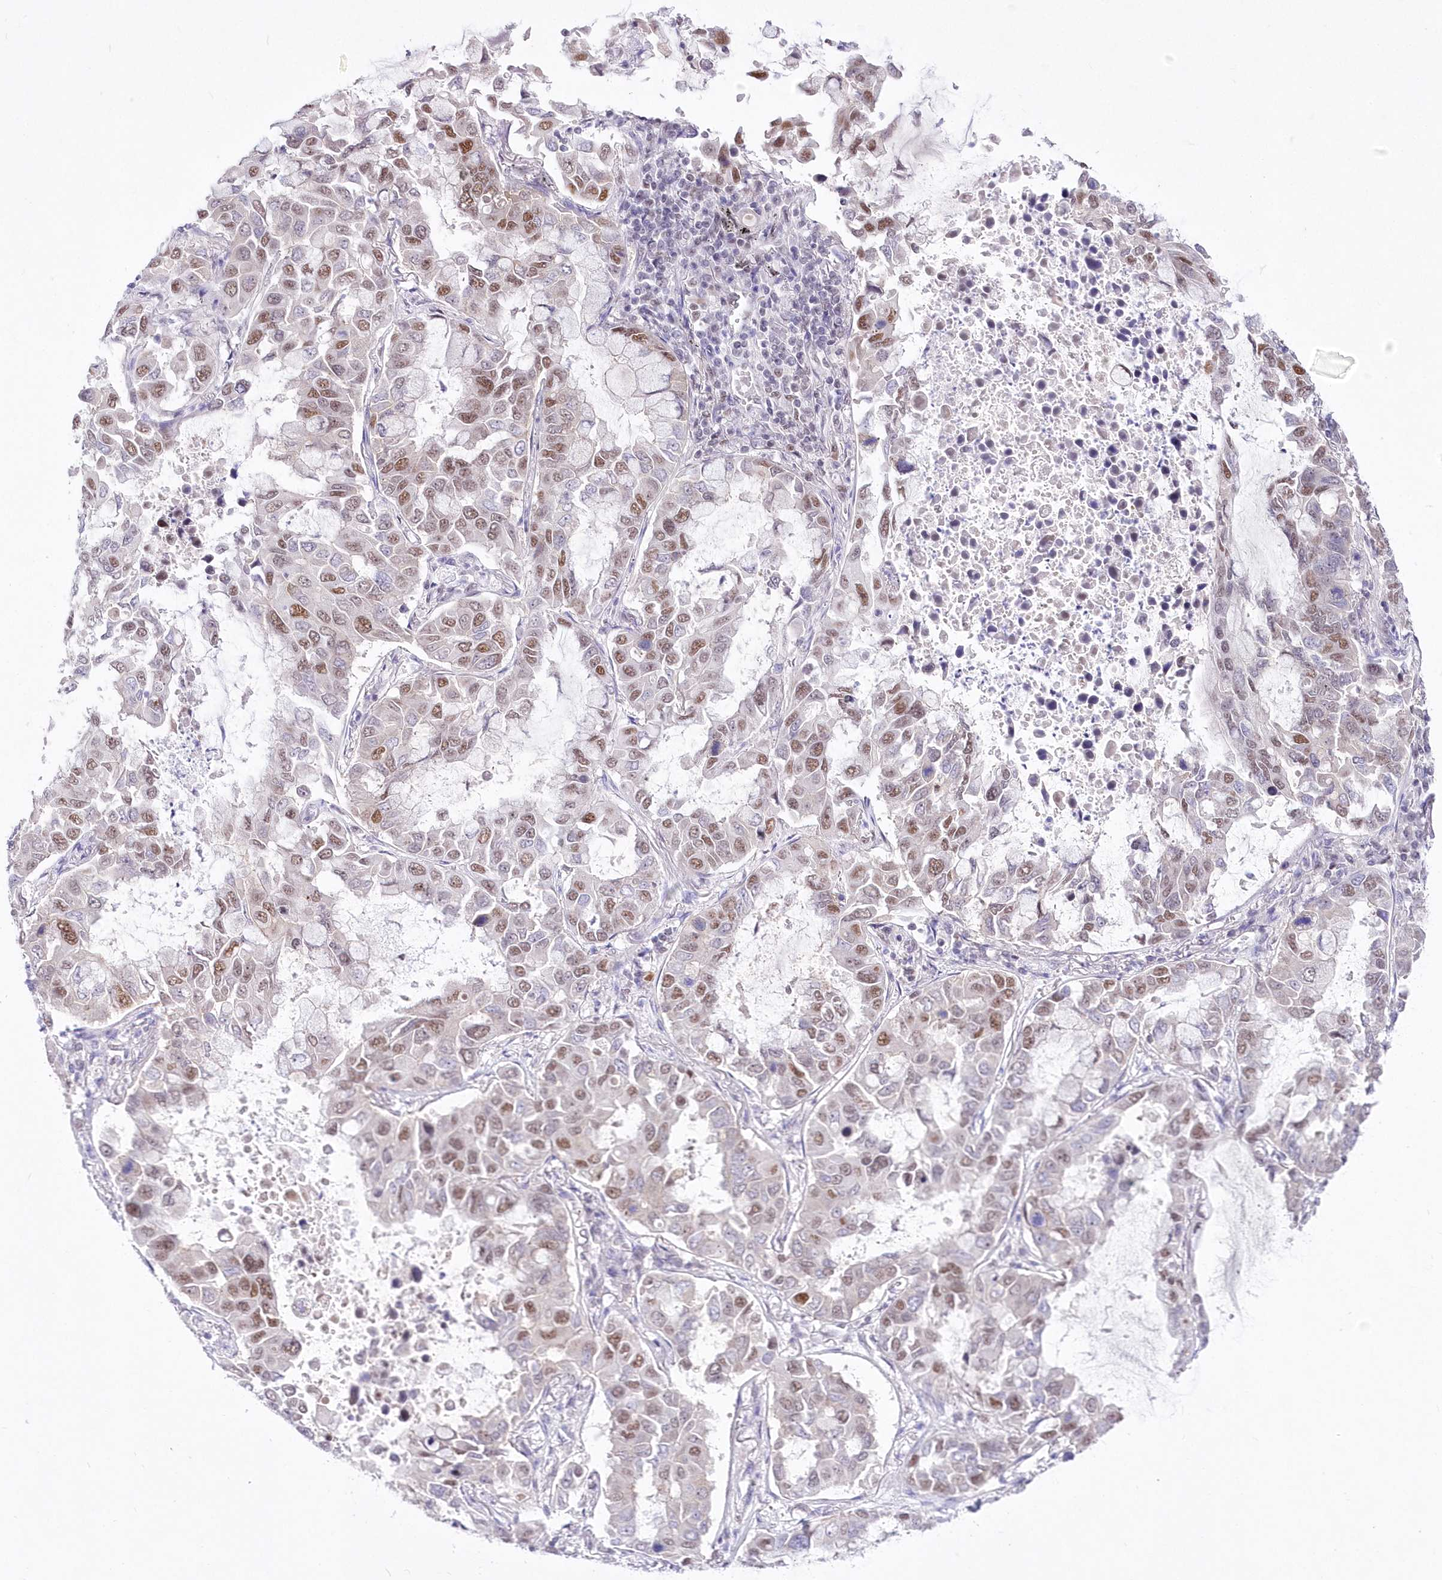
{"staining": {"intensity": "moderate", "quantity": "25%-75%", "location": "nuclear"}, "tissue": "lung cancer", "cell_type": "Tumor cells", "image_type": "cancer", "snomed": [{"axis": "morphology", "description": "Adenocarcinoma, NOS"}, {"axis": "topography", "description": "Lung"}], "caption": "Adenocarcinoma (lung) stained with immunohistochemistry displays moderate nuclear expression in approximately 25%-75% of tumor cells. Nuclei are stained in blue.", "gene": "NSUN2", "patient": {"sex": "male", "age": 64}}